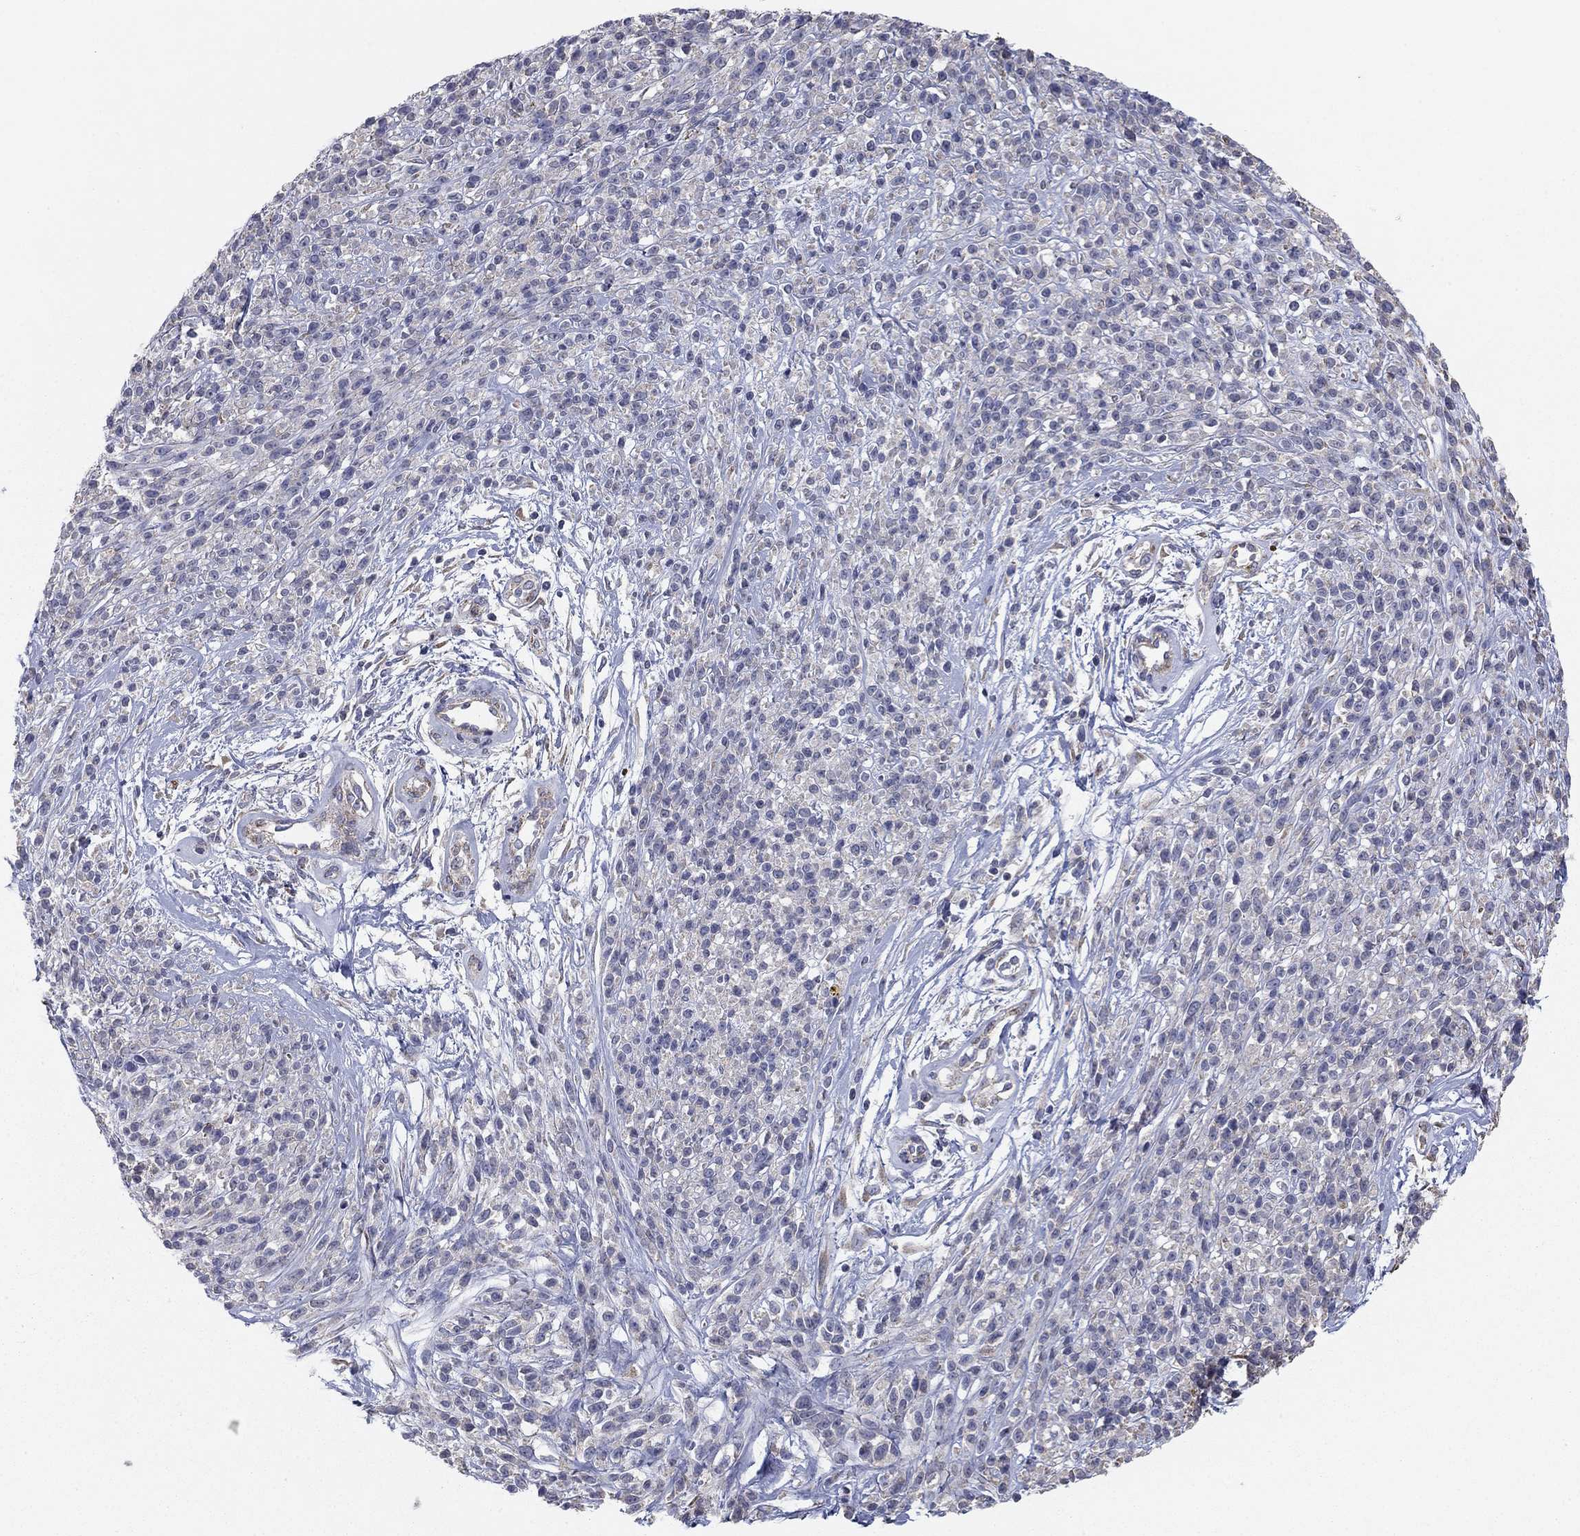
{"staining": {"intensity": "negative", "quantity": "none", "location": "none"}, "tissue": "melanoma", "cell_type": "Tumor cells", "image_type": "cancer", "snomed": [{"axis": "morphology", "description": "Malignant melanoma, NOS"}, {"axis": "topography", "description": "Skin"}, {"axis": "topography", "description": "Skin of trunk"}], "caption": "Protein analysis of melanoma reveals no significant positivity in tumor cells. (DAB immunohistochemistry (IHC) visualized using brightfield microscopy, high magnification).", "gene": "SEPTIN3", "patient": {"sex": "male", "age": 74}}